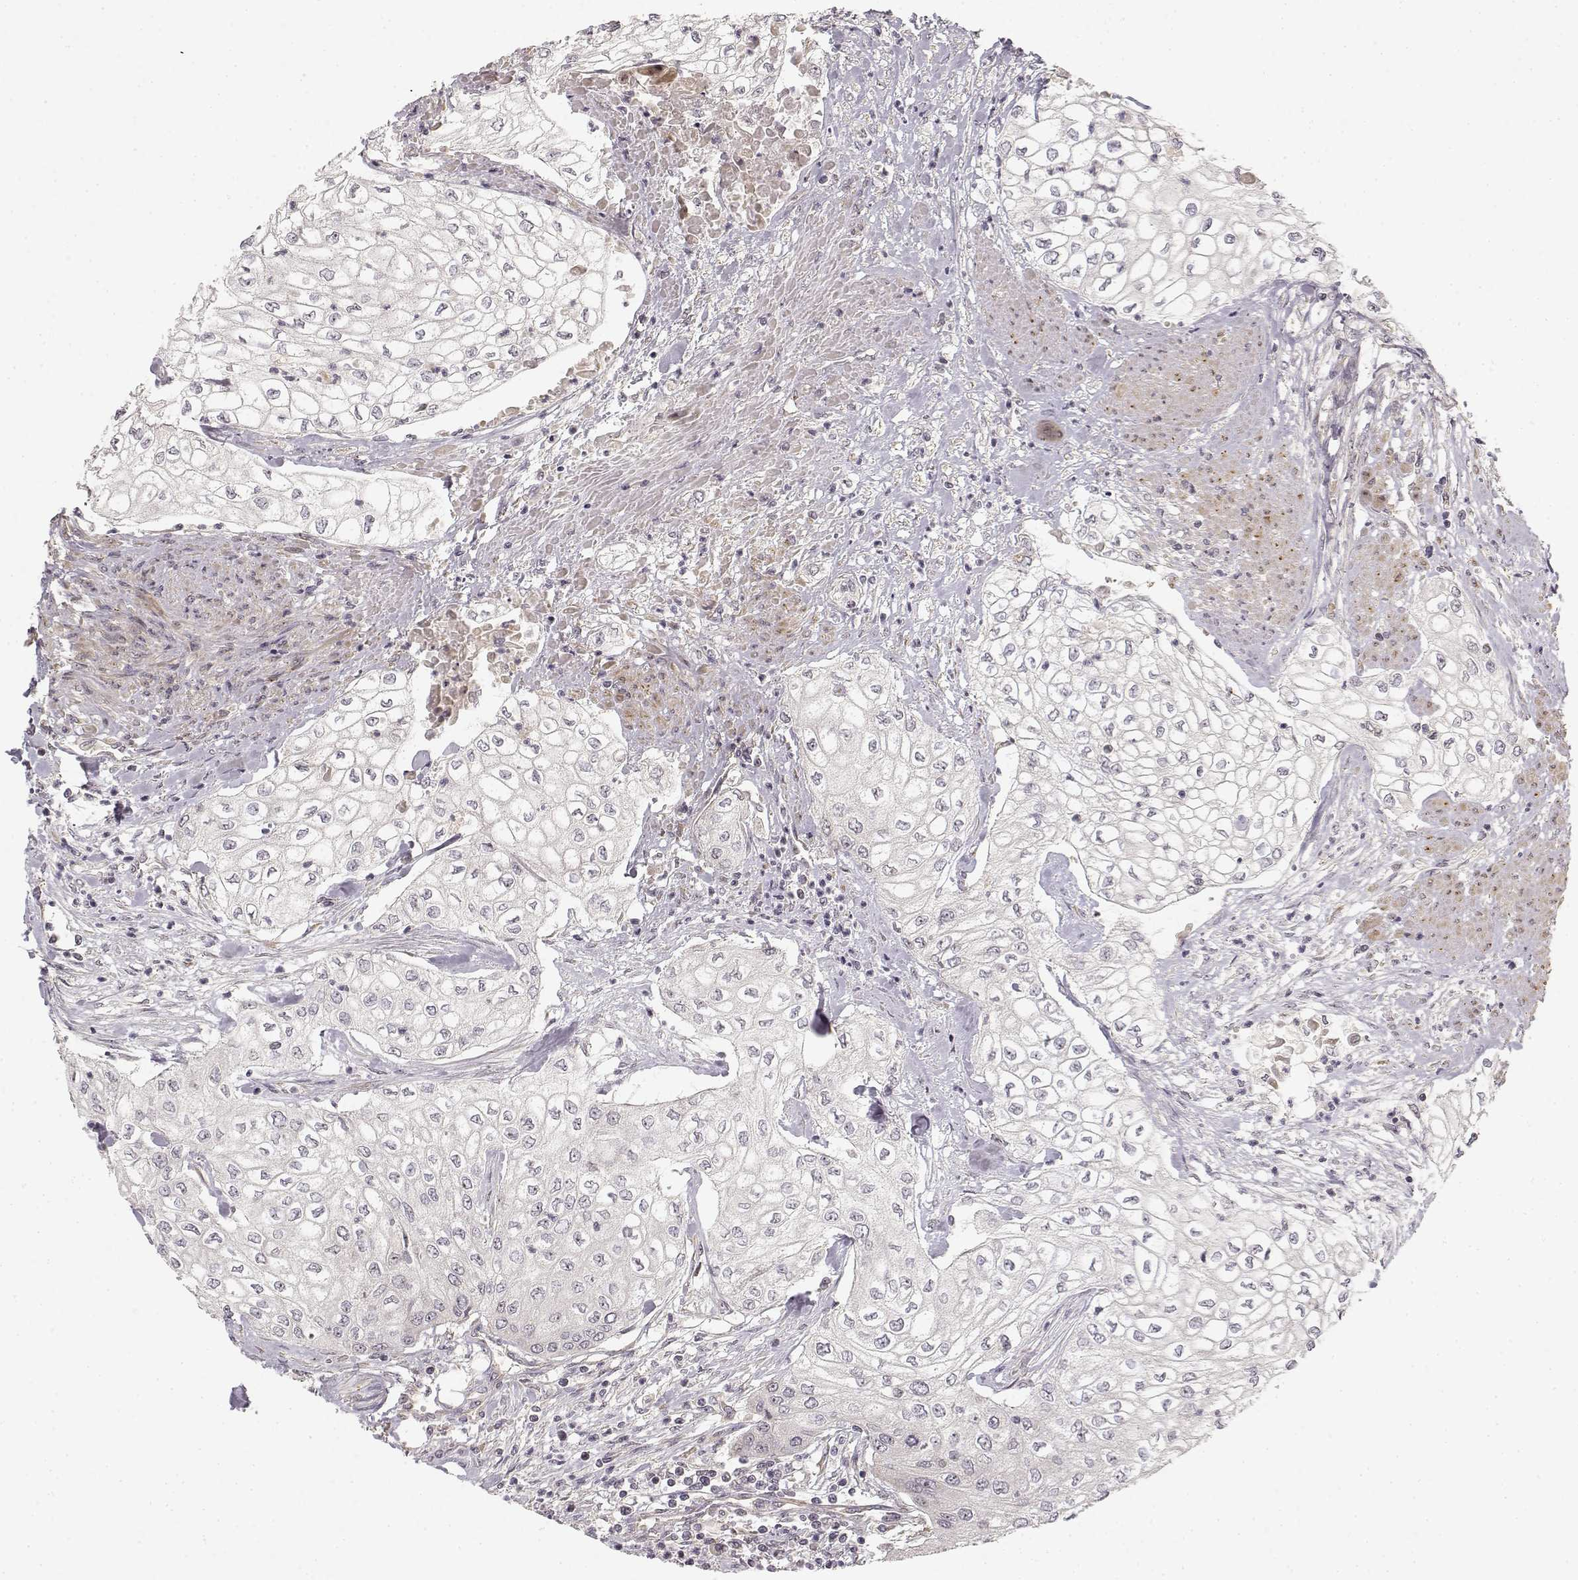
{"staining": {"intensity": "negative", "quantity": "none", "location": "none"}, "tissue": "urothelial cancer", "cell_type": "Tumor cells", "image_type": "cancer", "snomed": [{"axis": "morphology", "description": "Urothelial carcinoma, High grade"}, {"axis": "topography", "description": "Urinary bladder"}], "caption": "Histopathology image shows no protein staining in tumor cells of urothelial carcinoma (high-grade) tissue.", "gene": "MED12L", "patient": {"sex": "male", "age": 62}}